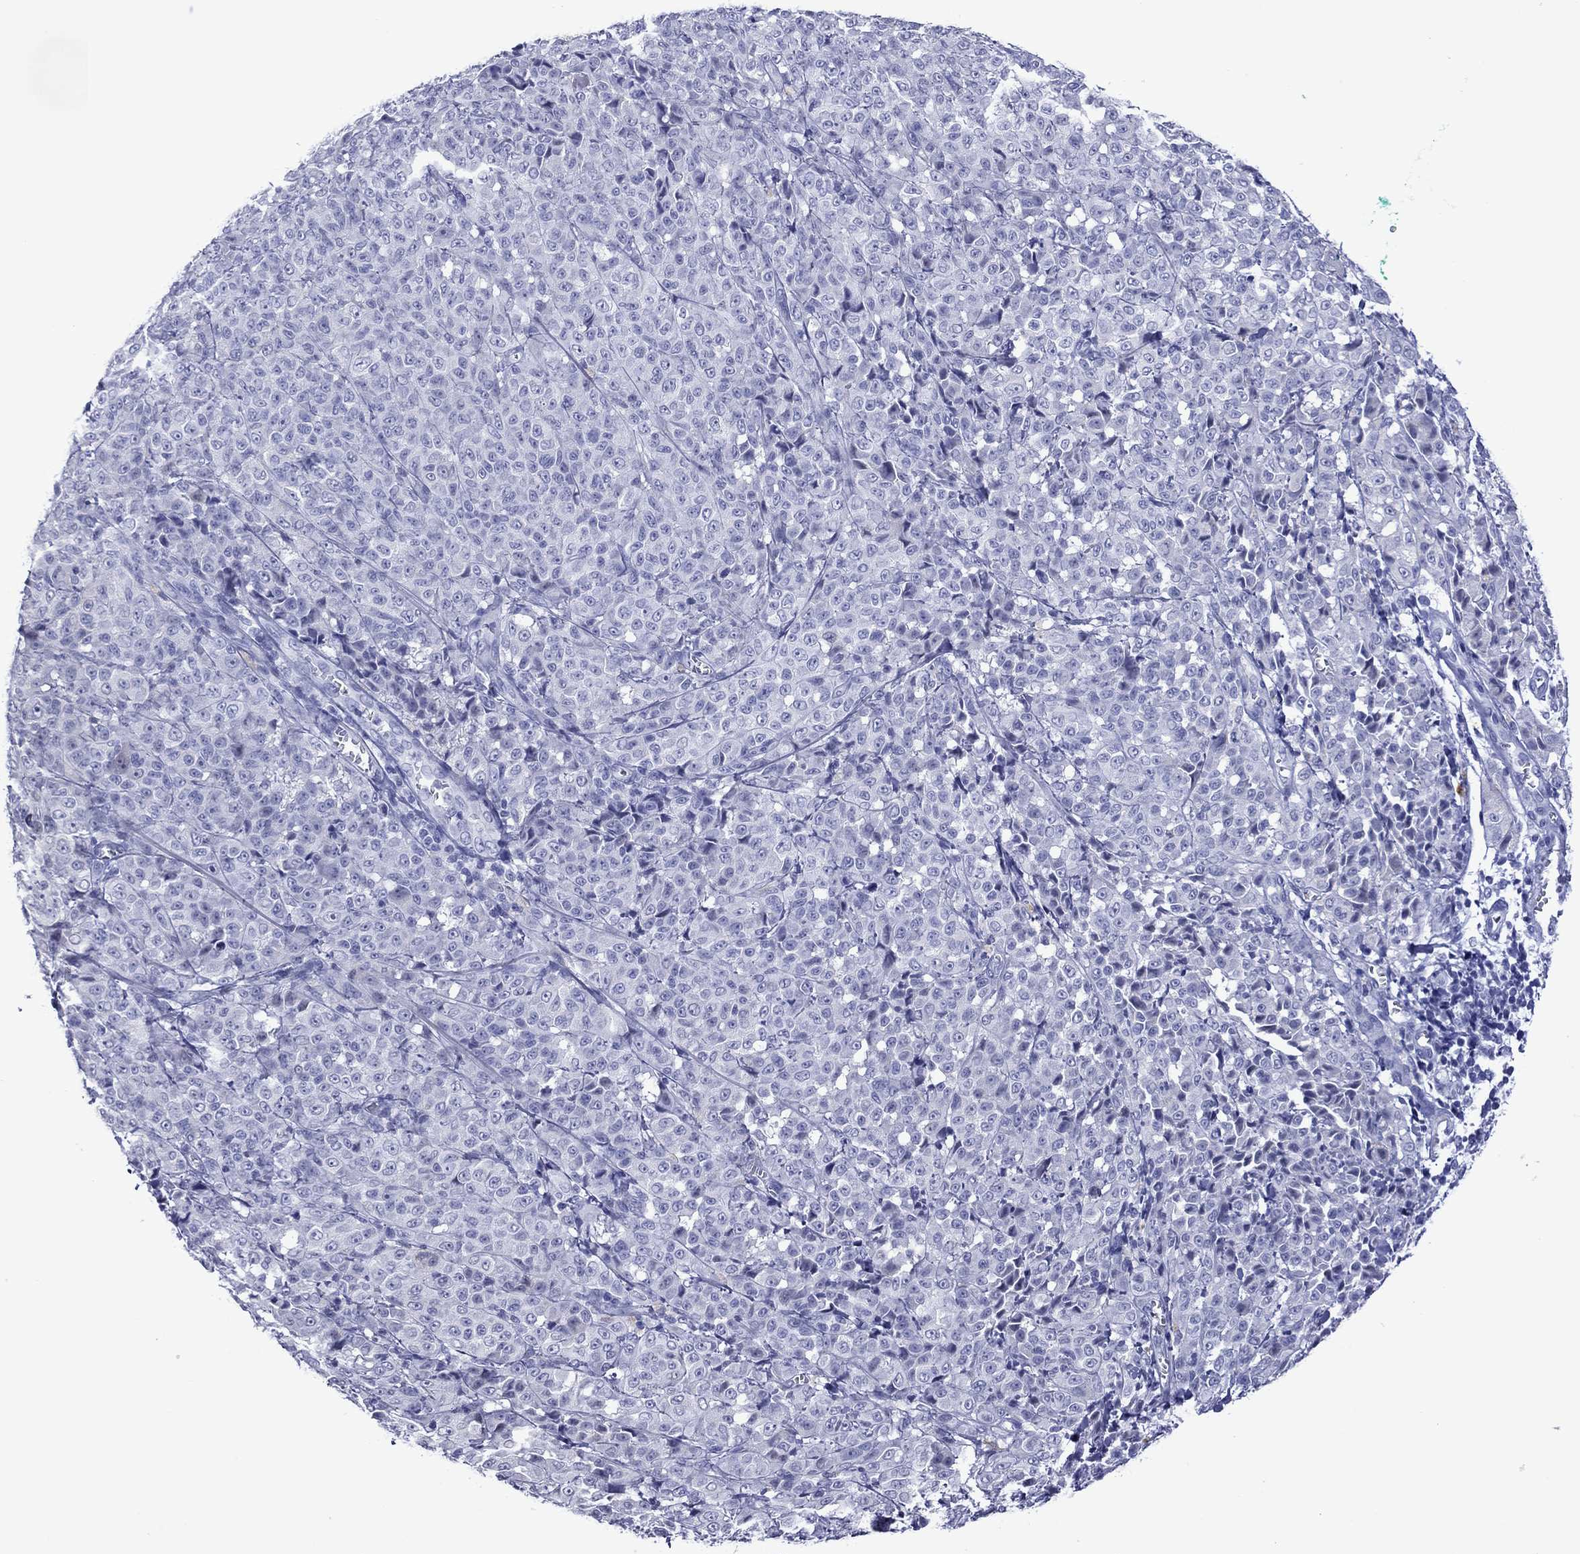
{"staining": {"intensity": "negative", "quantity": "none", "location": "none"}, "tissue": "melanoma", "cell_type": "Tumor cells", "image_type": "cancer", "snomed": [{"axis": "morphology", "description": "Malignant melanoma, NOS"}, {"axis": "topography", "description": "Skin"}], "caption": "An IHC image of malignant melanoma is shown. There is no staining in tumor cells of malignant melanoma. The staining is performed using DAB (3,3'-diaminobenzidine) brown chromogen with nuclei counter-stained in using hematoxylin.", "gene": "PIWIL1", "patient": {"sex": "male", "age": 89}}